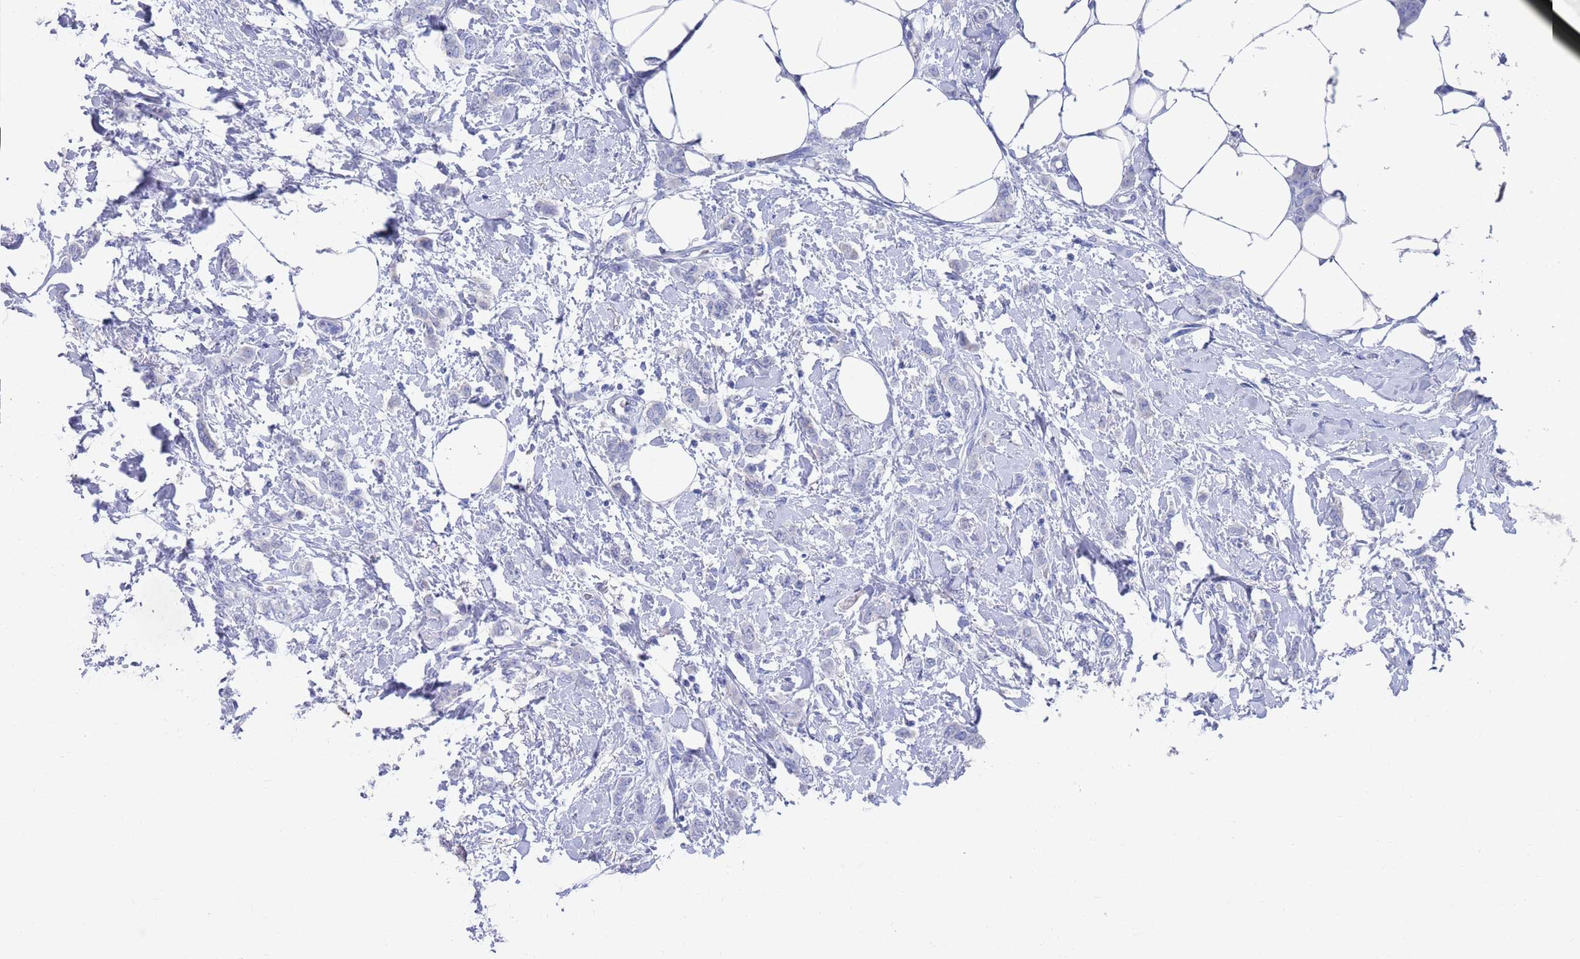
{"staining": {"intensity": "negative", "quantity": "none", "location": "none"}, "tissue": "breast cancer", "cell_type": "Tumor cells", "image_type": "cancer", "snomed": [{"axis": "morphology", "description": "Duct carcinoma"}, {"axis": "topography", "description": "Breast"}], "caption": "Immunohistochemical staining of breast infiltrating ductal carcinoma displays no significant staining in tumor cells. (DAB immunohistochemistry (IHC) visualized using brightfield microscopy, high magnification).", "gene": "MTMR2", "patient": {"sex": "female", "age": 72}}